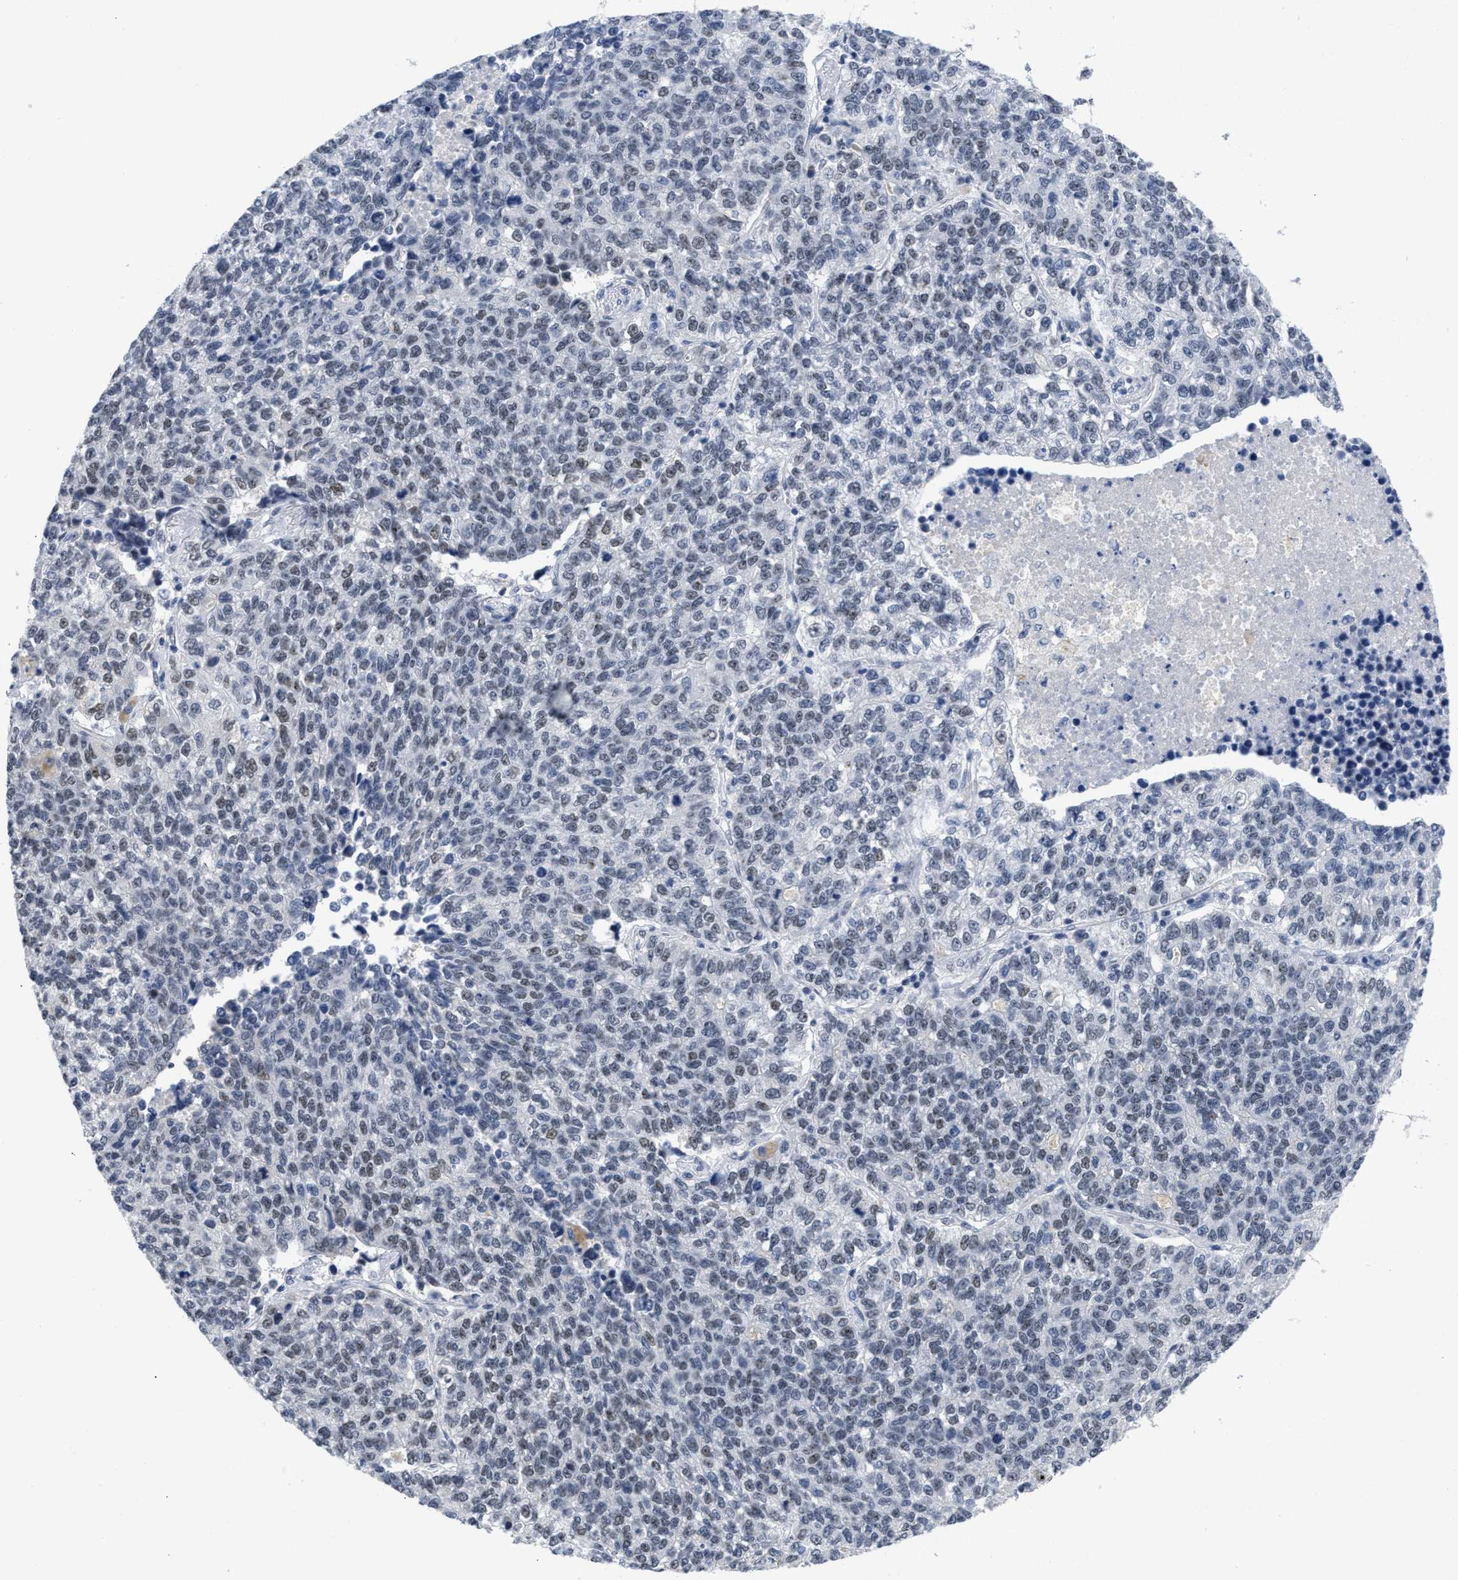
{"staining": {"intensity": "weak", "quantity": "25%-75%", "location": "nuclear"}, "tissue": "lung cancer", "cell_type": "Tumor cells", "image_type": "cancer", "snomed": [{"axis": "morphology", "description": "Adenocarcinoma, NOS"}, {"axis": "topography", "description": "Lung"}], "caption": "Weak nuclear positivity is identified in approximately 25%-75% of tumor cells in lung cancer. (brown staining indicates protein expression, while blue staining denotes nuclei).", "gene": "GGNBP2", "patient": {"sex": "male", "age": 49}}